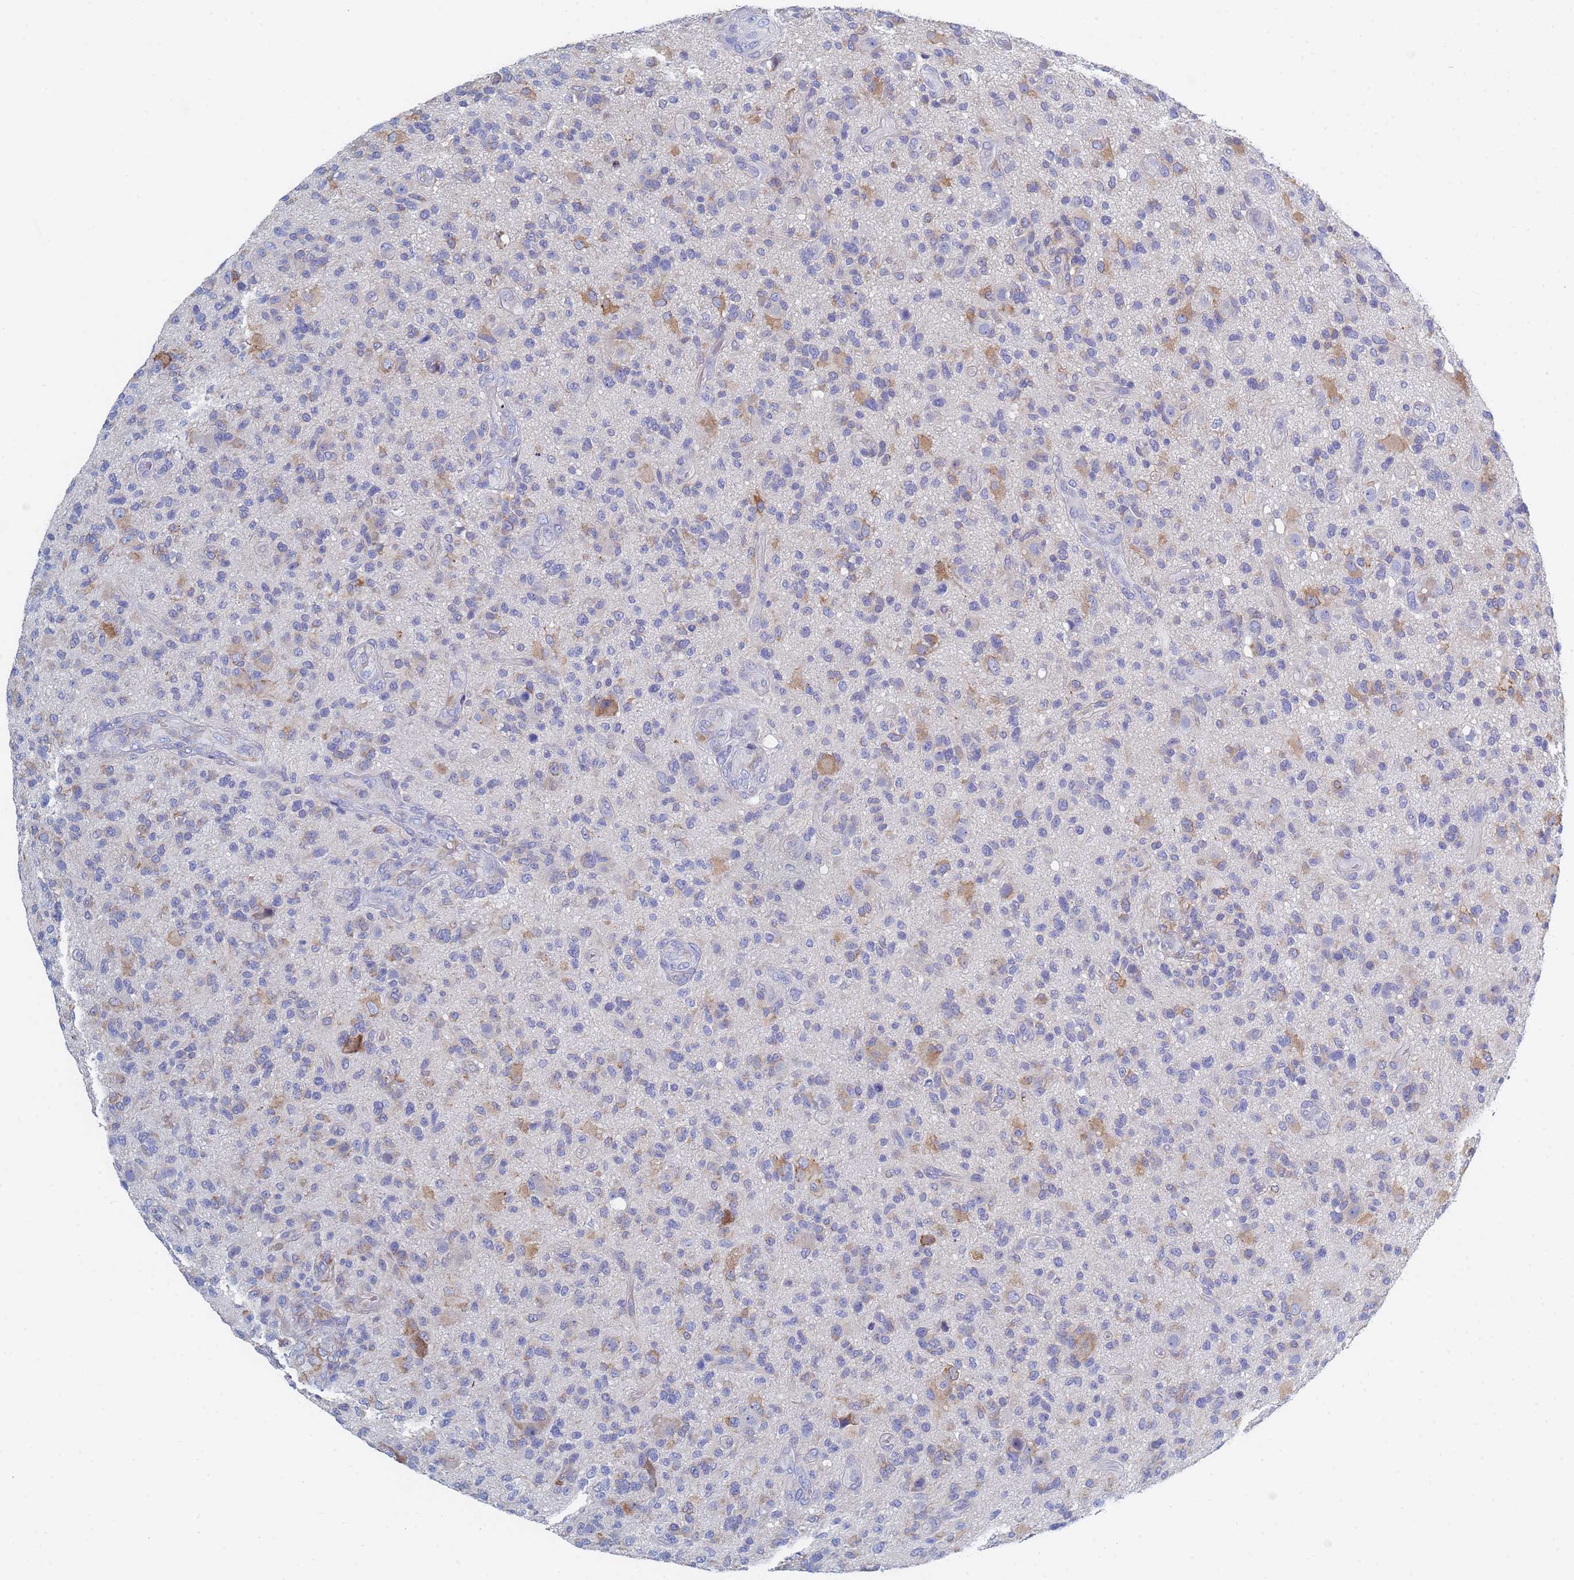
{"staining": {"intensity": "moderate", "quantity": "<25%", "location": "cytoplasmic/membranous"}, "tissue": "glioma", "cell_type": "Tumor cells", "image_type": "cancer", "snomed": [{"axis": "morphology", "description": "Glioma, malignant, High grade"}, {"axis": "topography", "description": "Brain"}], "caption": "Brown immunohistochemical staining in human glioma demonstrates moderate cytoplasmic/membranous staining in about <25% of tumor cells. The protein is shown in brown color, while the nuclei are stained blue.", "gene": "GDAP2", "patient": {"sex": "male", "age": 47}}